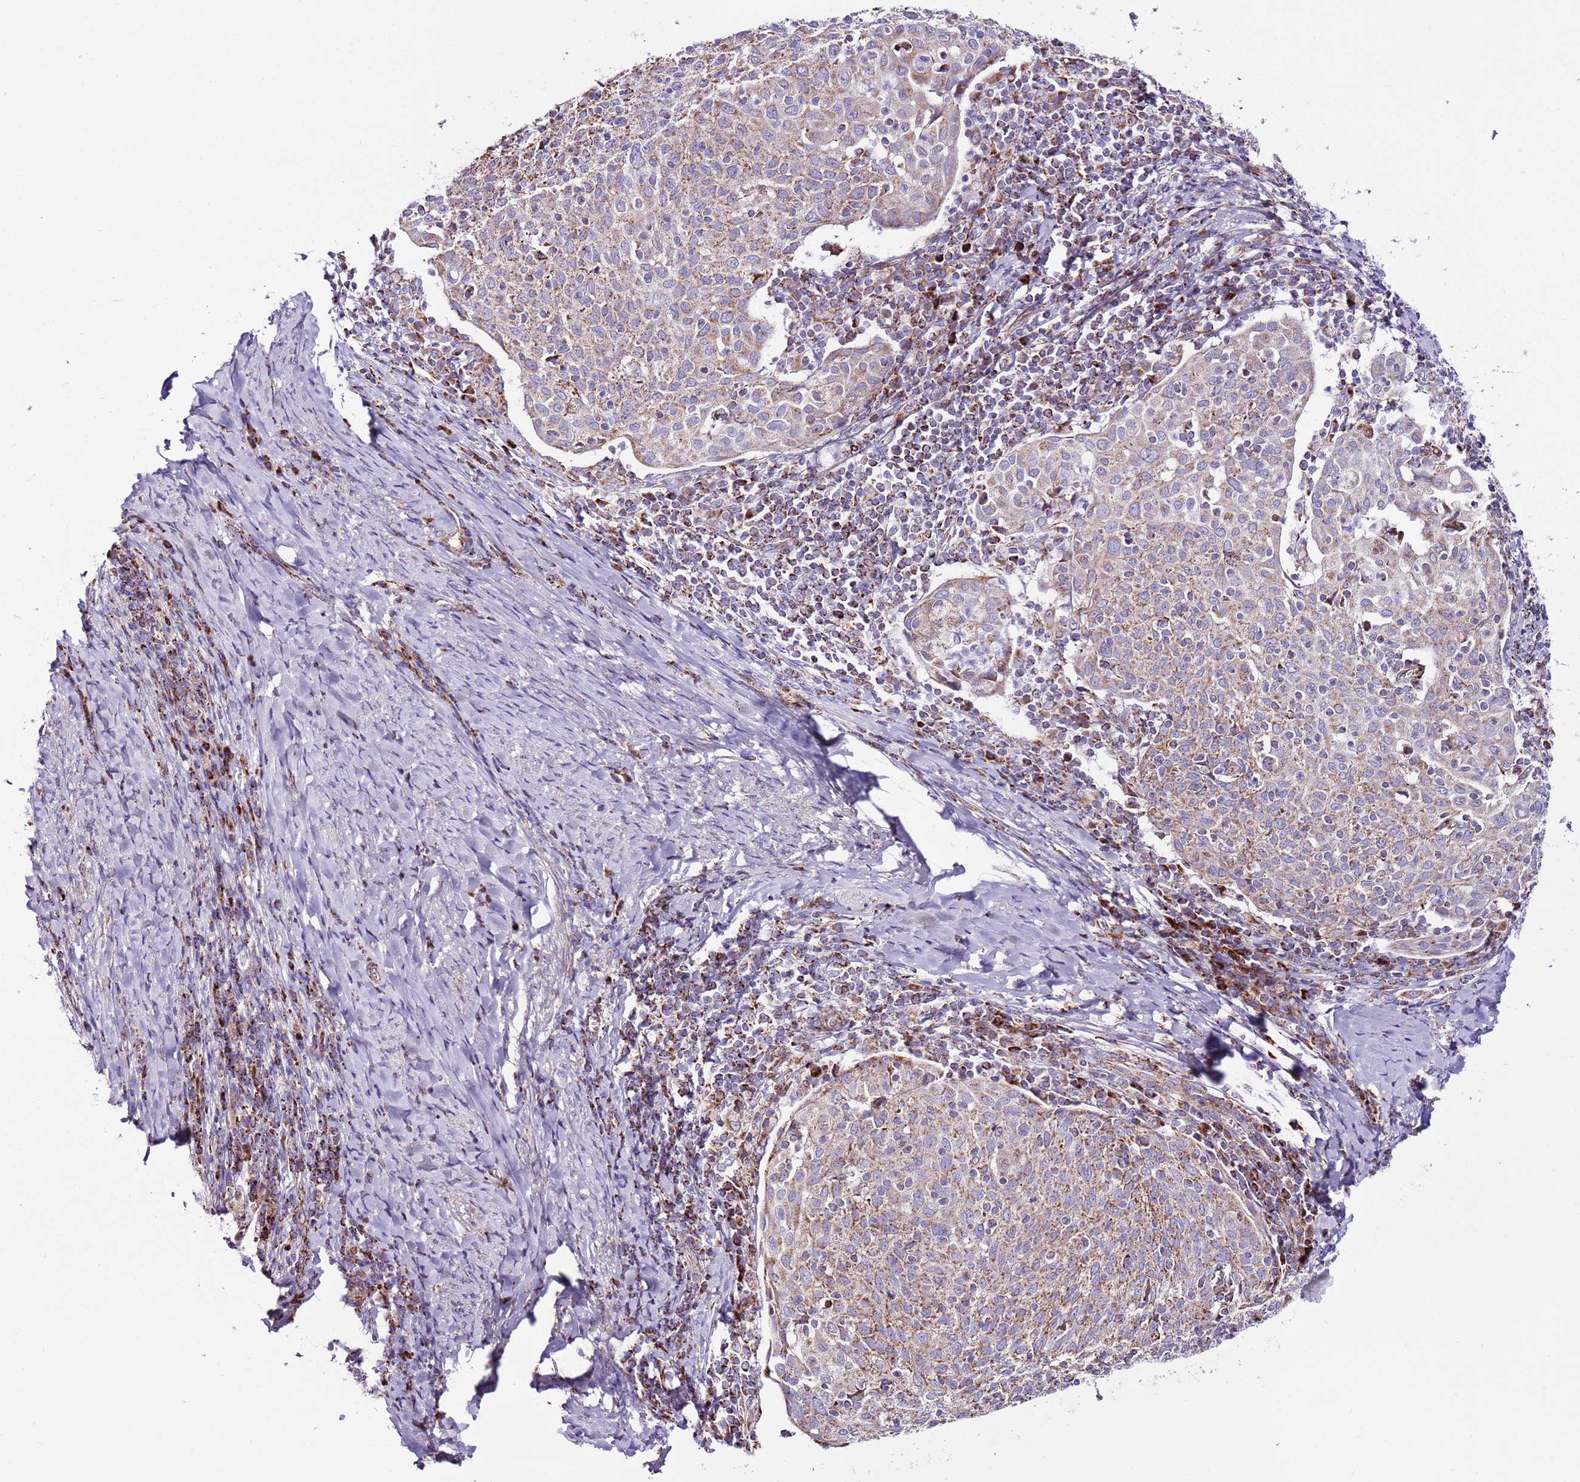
{"staining": {"intensity": "moderate", "quantity": "25%-75%", "location": "cytoplasmic/membranous"}, "tissue": "cervical cancer", "cell_type": "Tumor cells", "image_type": "cancer", "snomed": [{"axis": "morphology", "description": "Squamous cell carcinoma, NOS"}, {"axis": "topography", "description": "Cervix"}], "caption": "This photomicrograph exhibits immunohistochemistry (IHC) staining of squamous cell carcinoma (cervical), with medium moderate cytoplasmic/membranous expression in approximately 25%-75% of tumor cells.", "gene": "HECTD4", "patient": {"sex": "female", "age": 52}}